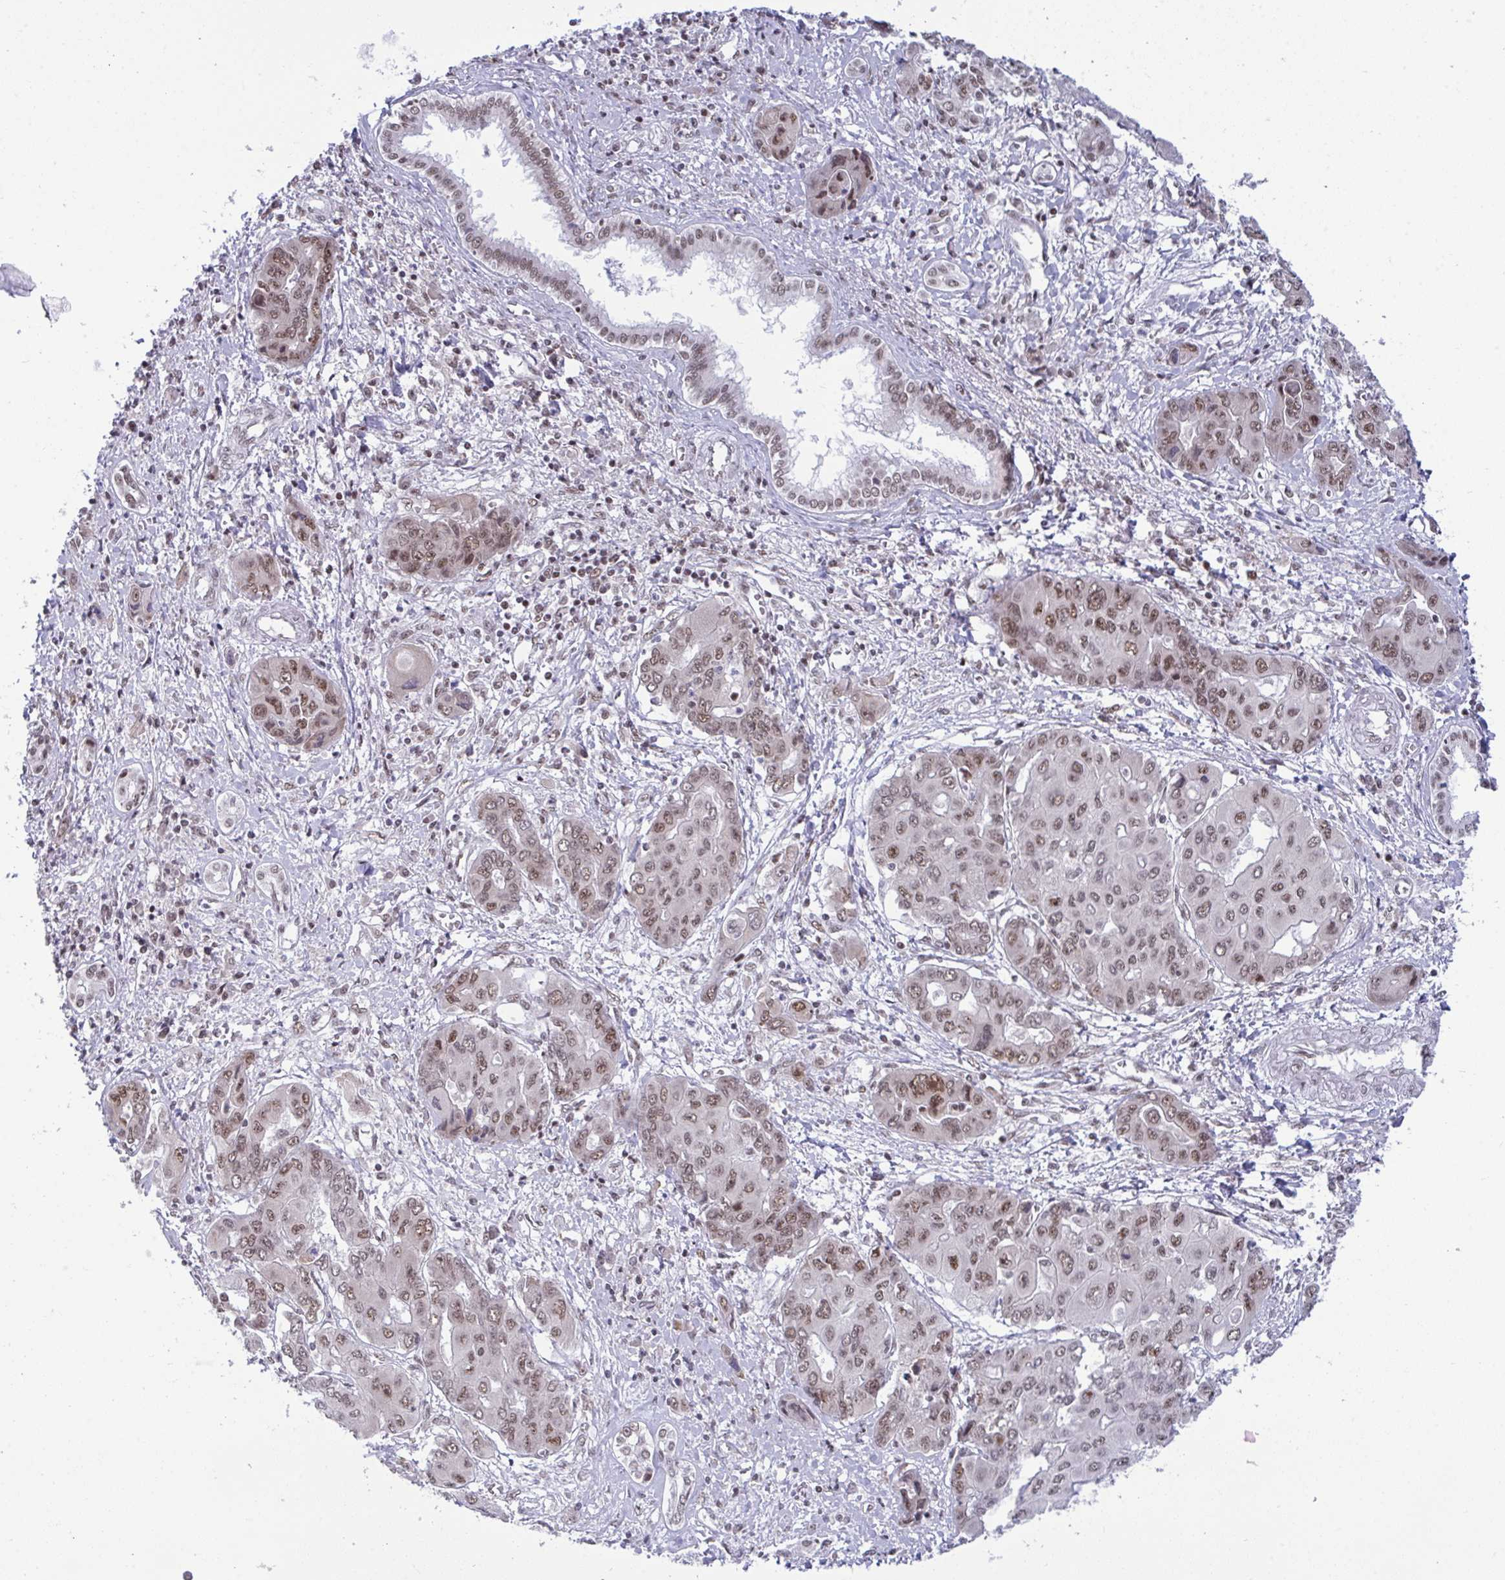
{"staining": {"intensity": "moderate", "quantity": ">75%", "location": "nuclear"}, "tissue": "liver cancer", "cell_type": "Tumor cells", "image_type": "cancer", "snomed": [{"axis": "morphology", "description": "Cholangiocarcinoma"}, {"axis": "topography", "description": "Liver"}], "caption": "Protein staining demonstrates moderate nuclear positivity in about >75% of tumor cells in liver cholangiocarcinoma. (IHC, brightfield microscopy, high magnification).", "gene": "WBP11", "patient": {"sex": "male", "age": 67}}